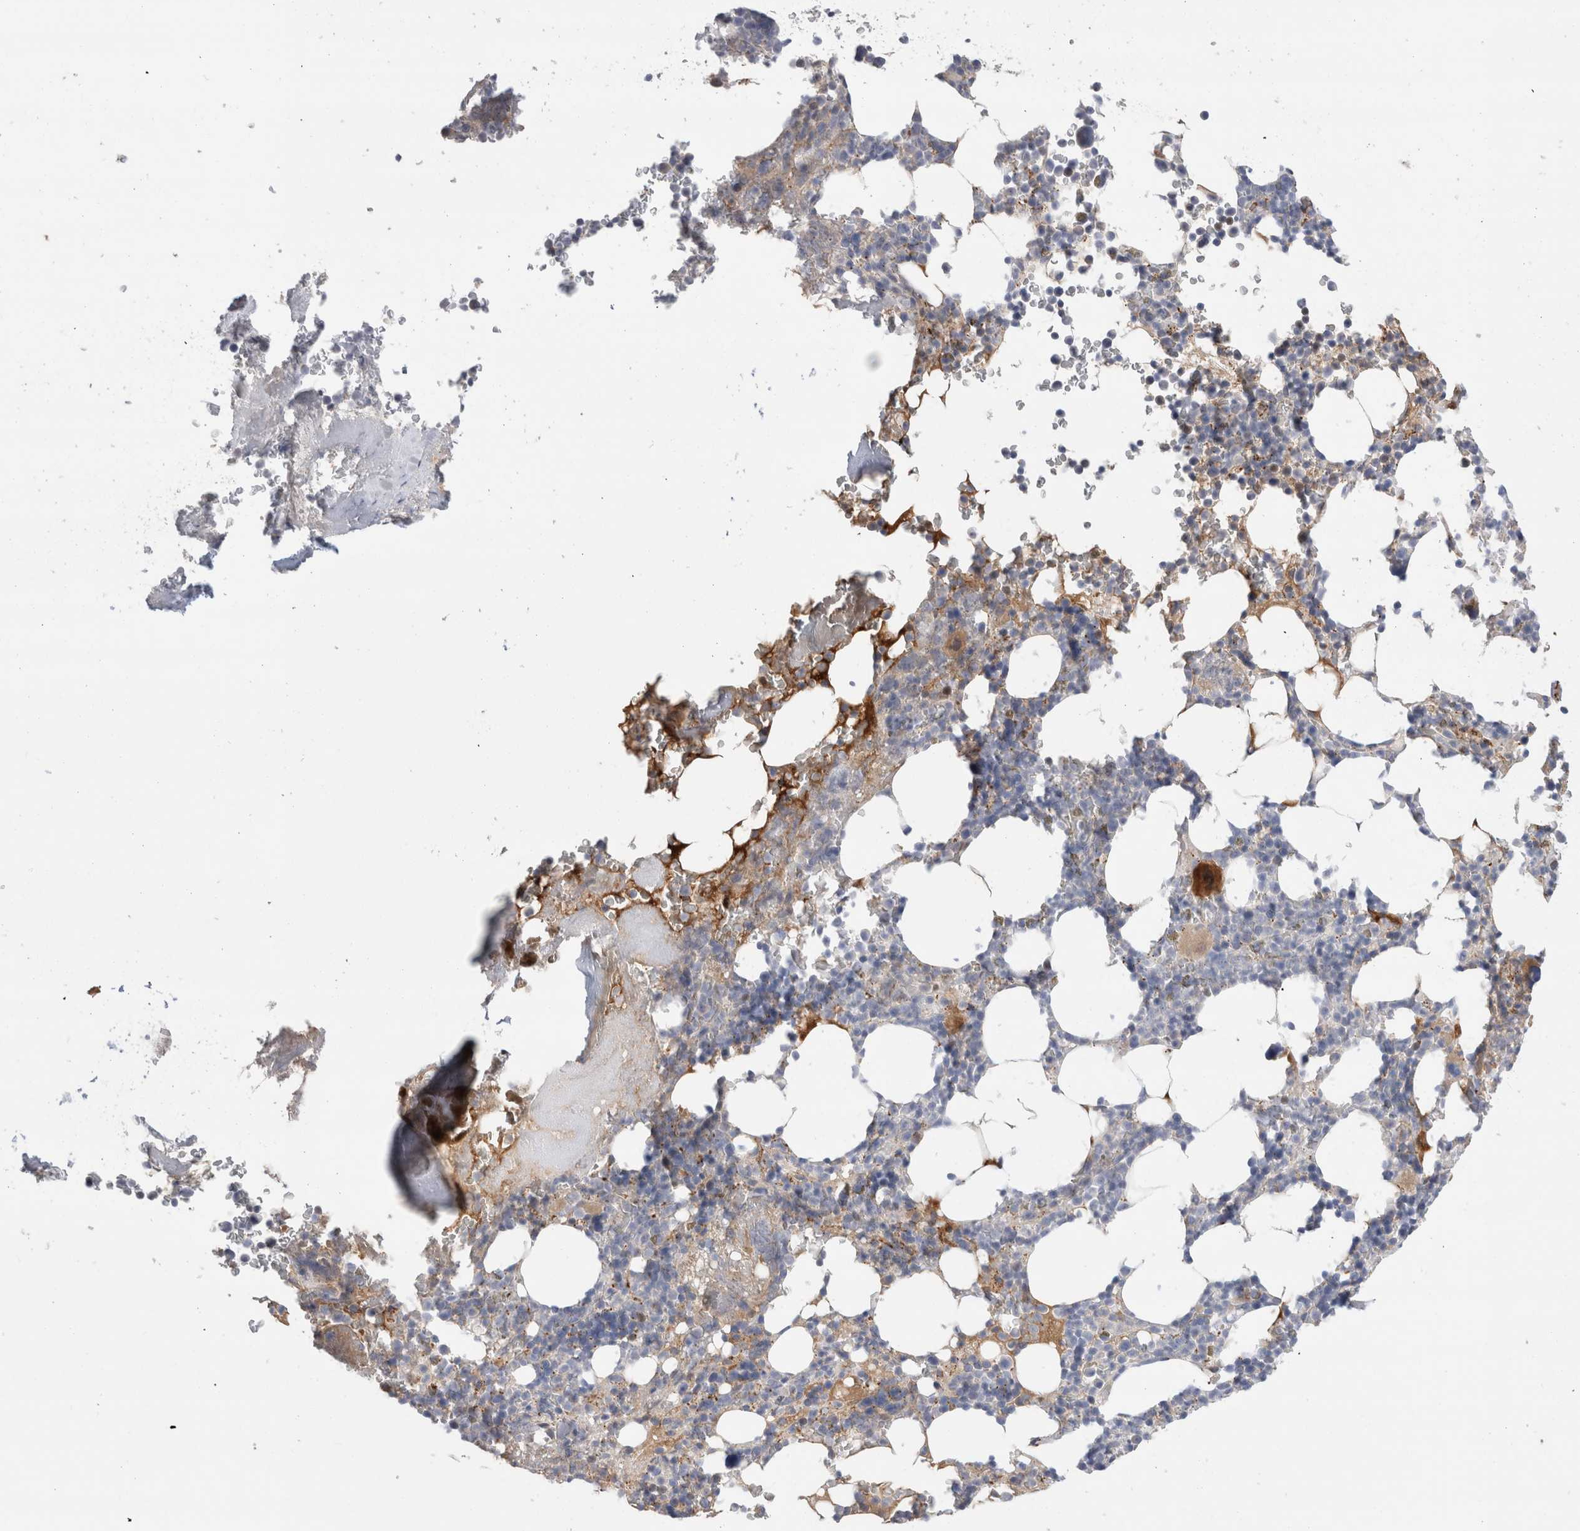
{"staining": {"intensity": "moderate", "quantity": "<25%", "location": "cytoplasmic/membranous"}, "tissue": "bone marrow", "cell_type": "Hematopoietic cells", "image_type": "normal", "snomed": [{"axis": "morphology", "description": "Normal tissue, NOS"}, {"axis": "topography", "description": "Bone marrow"}], "caption": "Hematopoietic cells display low levels of moderate cytoplasmic/membranous staining in approximately <25% of cells in benign bone marrow. (DAB IHC, brown staining for protein, blue staining for nuclei).", "gene": "ECHDC2", "patient": {"sex": "male", "age": 58}}